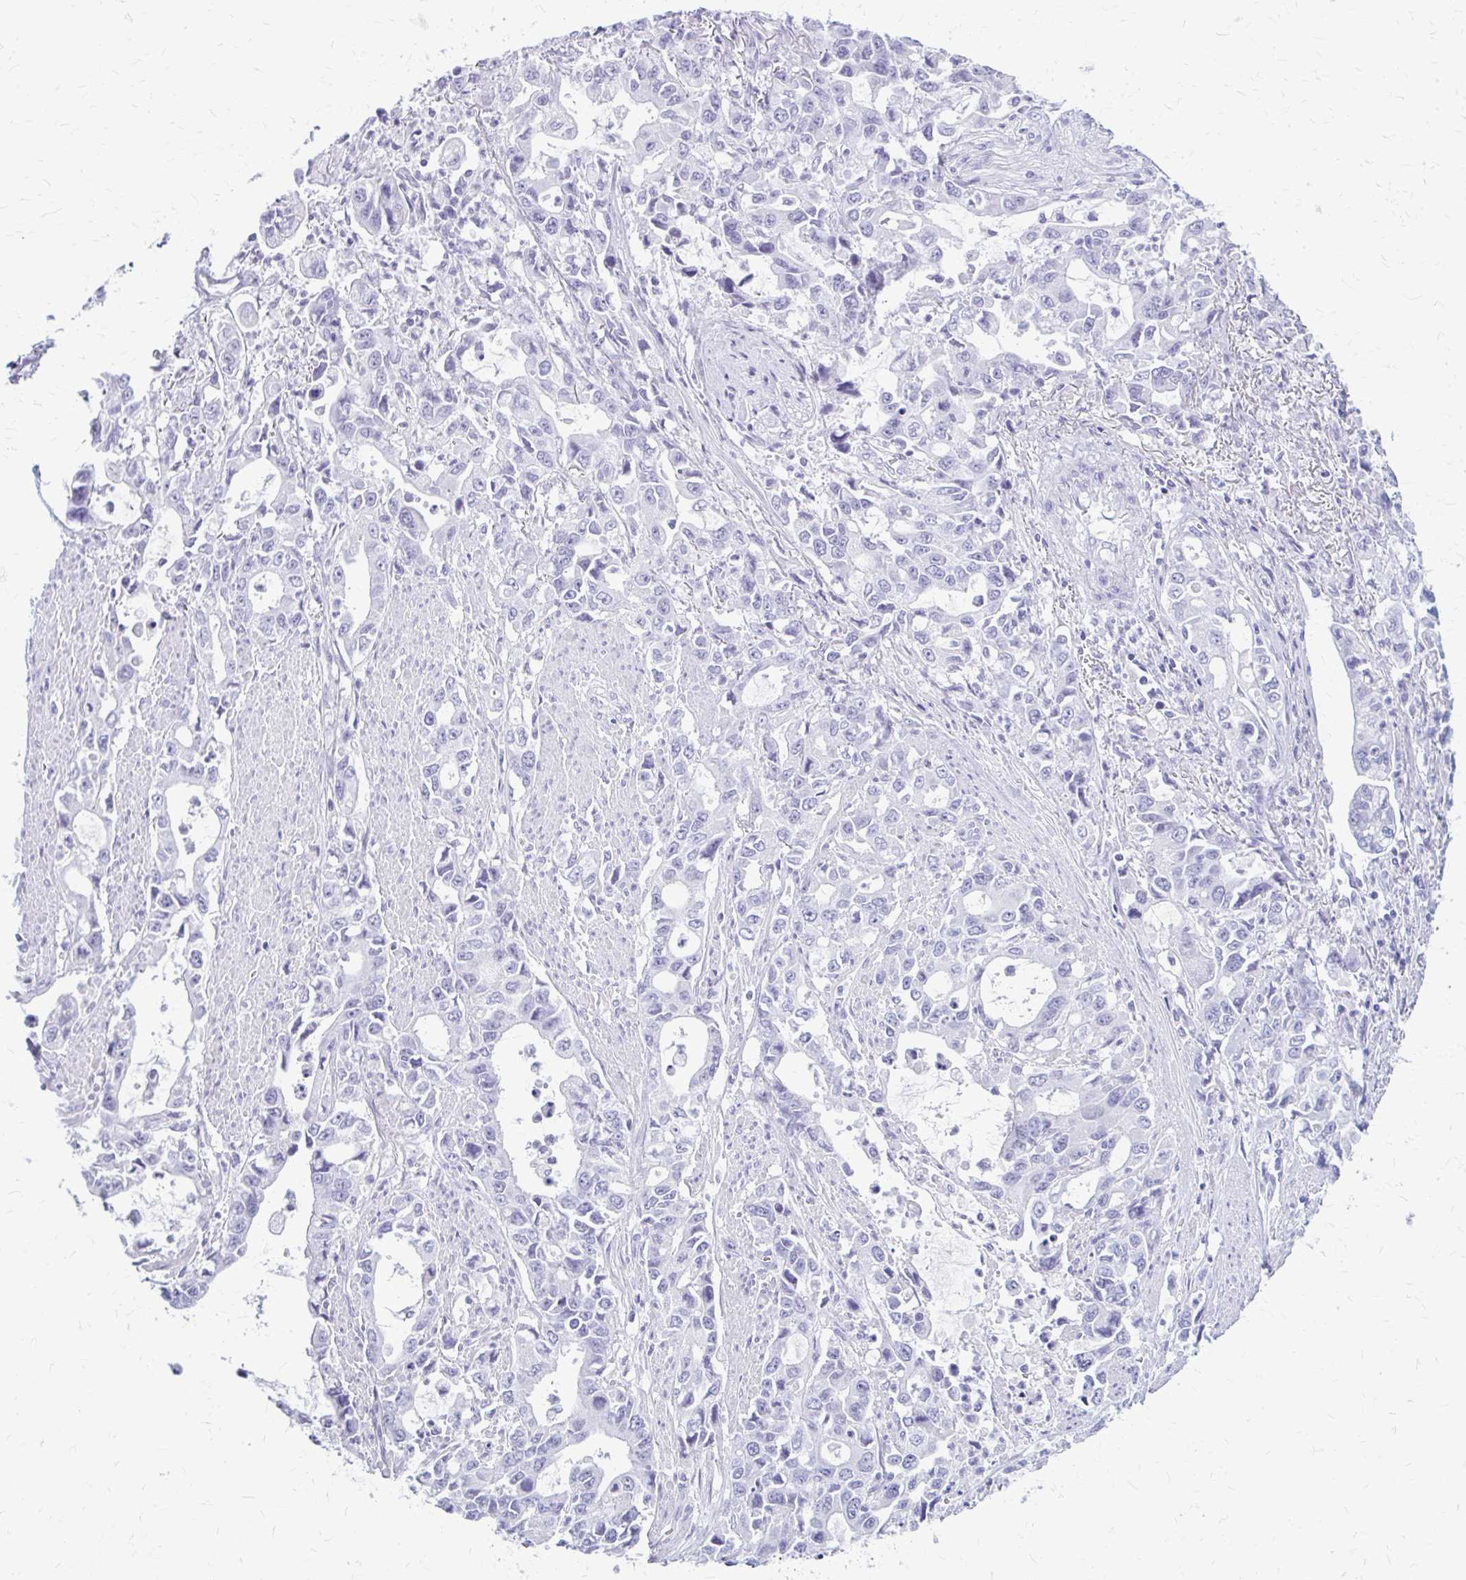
{"staining": {"intensity": "negative", "quantity": "none", "location": "none"}, "tissue": "stomach cancer", "cell_type": "Tumor cells", "image_type": "cancer", "snomed": [{"axis": "morphology", "description": "Adenocarcinoma, NOS"}, {"axis": "topography", "description": "Stomach, upper"}], "caption": "The image exhibits no significant staining in tumor cells of stomach cancer (adenocarcinoma). Brightfield microscopy of IHC stained with DAB (3,3'-diaminobenzidine) (brown) and hematoxylin (blue), captured at high magnification.", "gene": "KLHDC7A", "patient": {"sex": "male", "age": 85}}